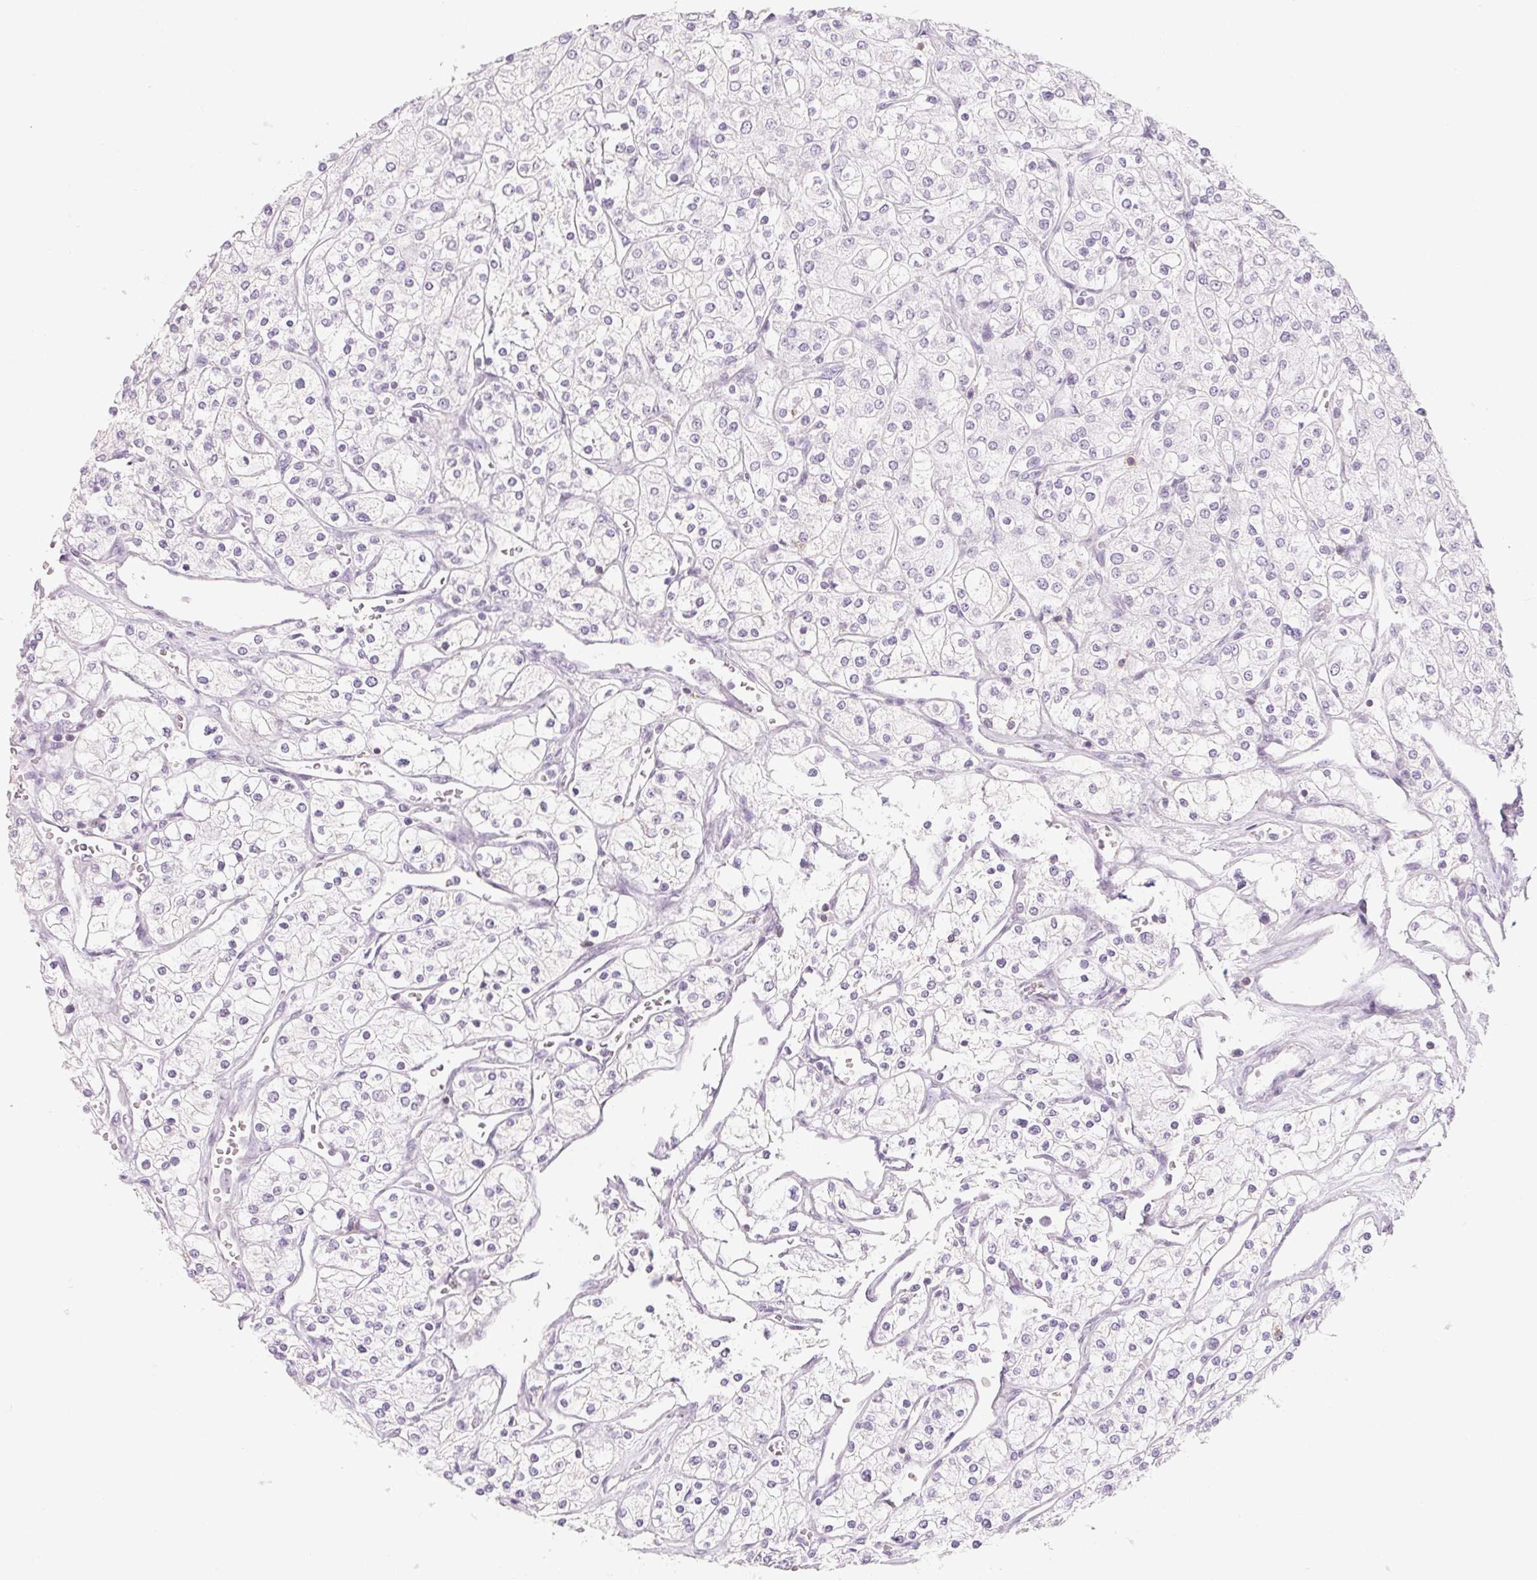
{"staining": {"intensity": "negative", "quantity": "none", "location": "none"}, "tissue": "renal cancer", "cell_type": "Tumor cells", "image_type": "cancer", "snomed": [{"axis": "morphology", "description": "Adenocarcinoma, NOS"}, {"axis": "topography", "description": "Kidney"}], "caption": "There is no significant positivity in tumor cells of renal adenocarcinoma.", "gene": "CD69", "patient": {"sex": "male", "age": 80}}